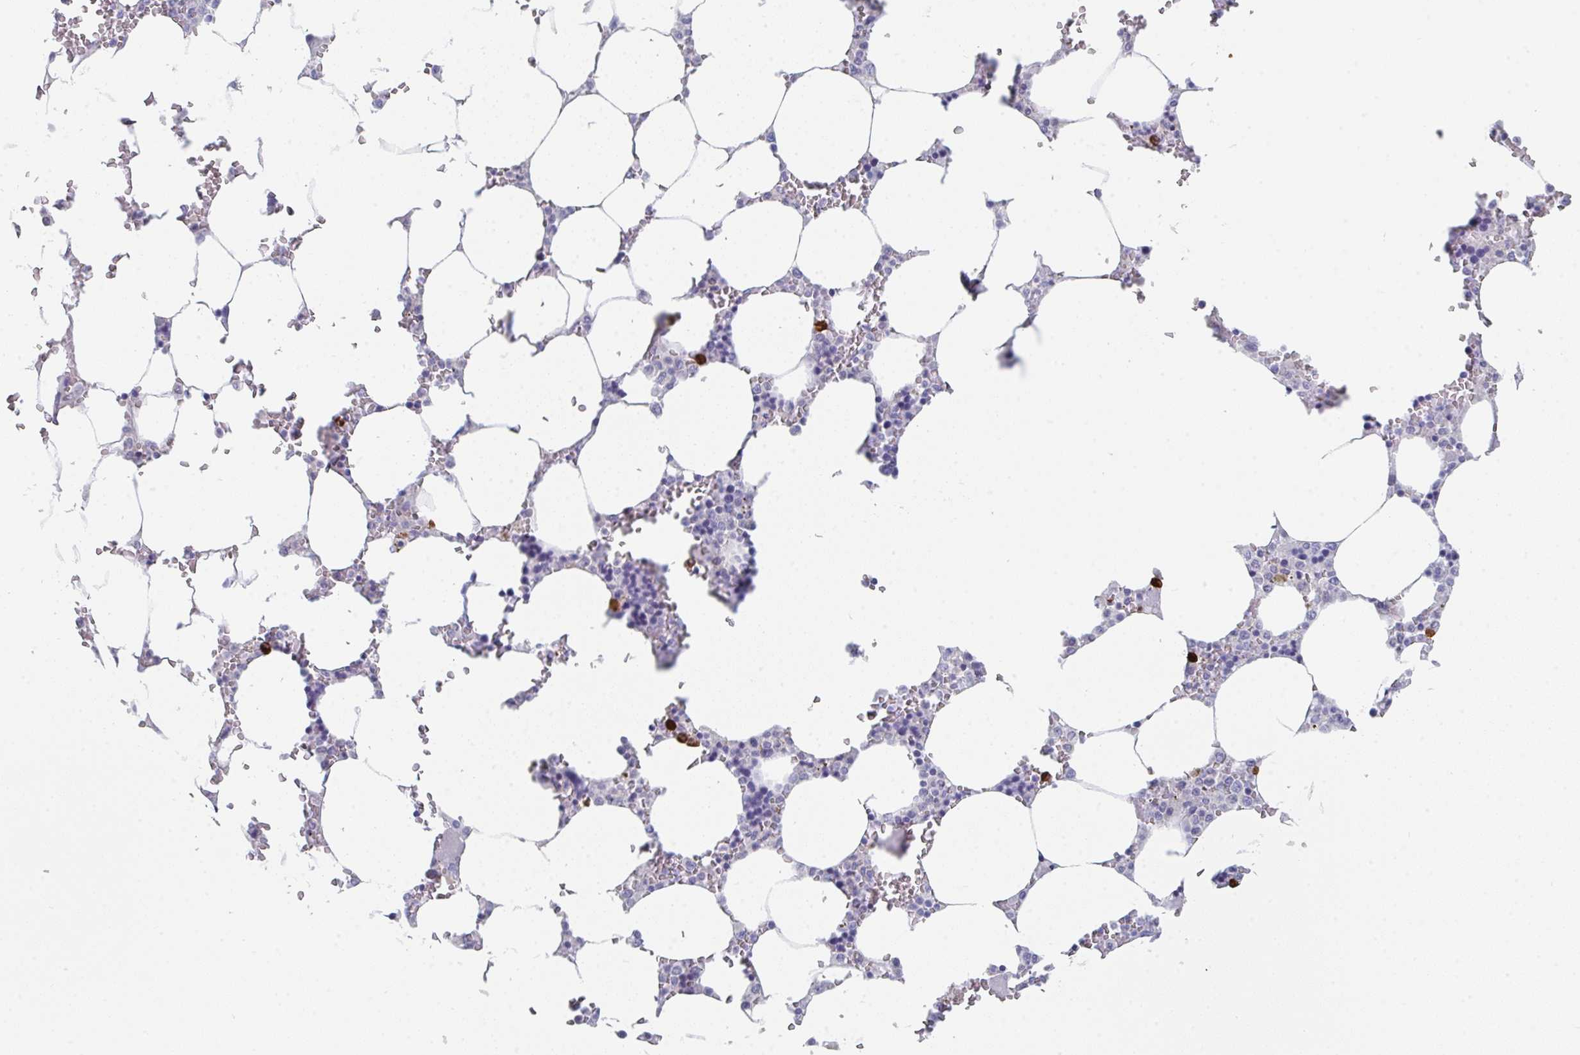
{"staining": {"intensity": "strong", "quantity": "<25%", "location": "cytoplasmic/membranous"}, "tissue": "bone marrow", "cell_type": "Hematopoietic cells", "image_type": "normal", "snomed": [{"axis": "morphology", "description": "Normal tissue, NOS"}, {"axis": "topography", "description": "Bone marrow"}], "caption": "Protein staining by immunohistochemistry shows strong cytoplasmic/membranous positivity in approximately <25% of hematopoietic cells in unremarkable bone marrow.", "gene": "RUBCN", "patient": {"sex": "male", "age": 64}}